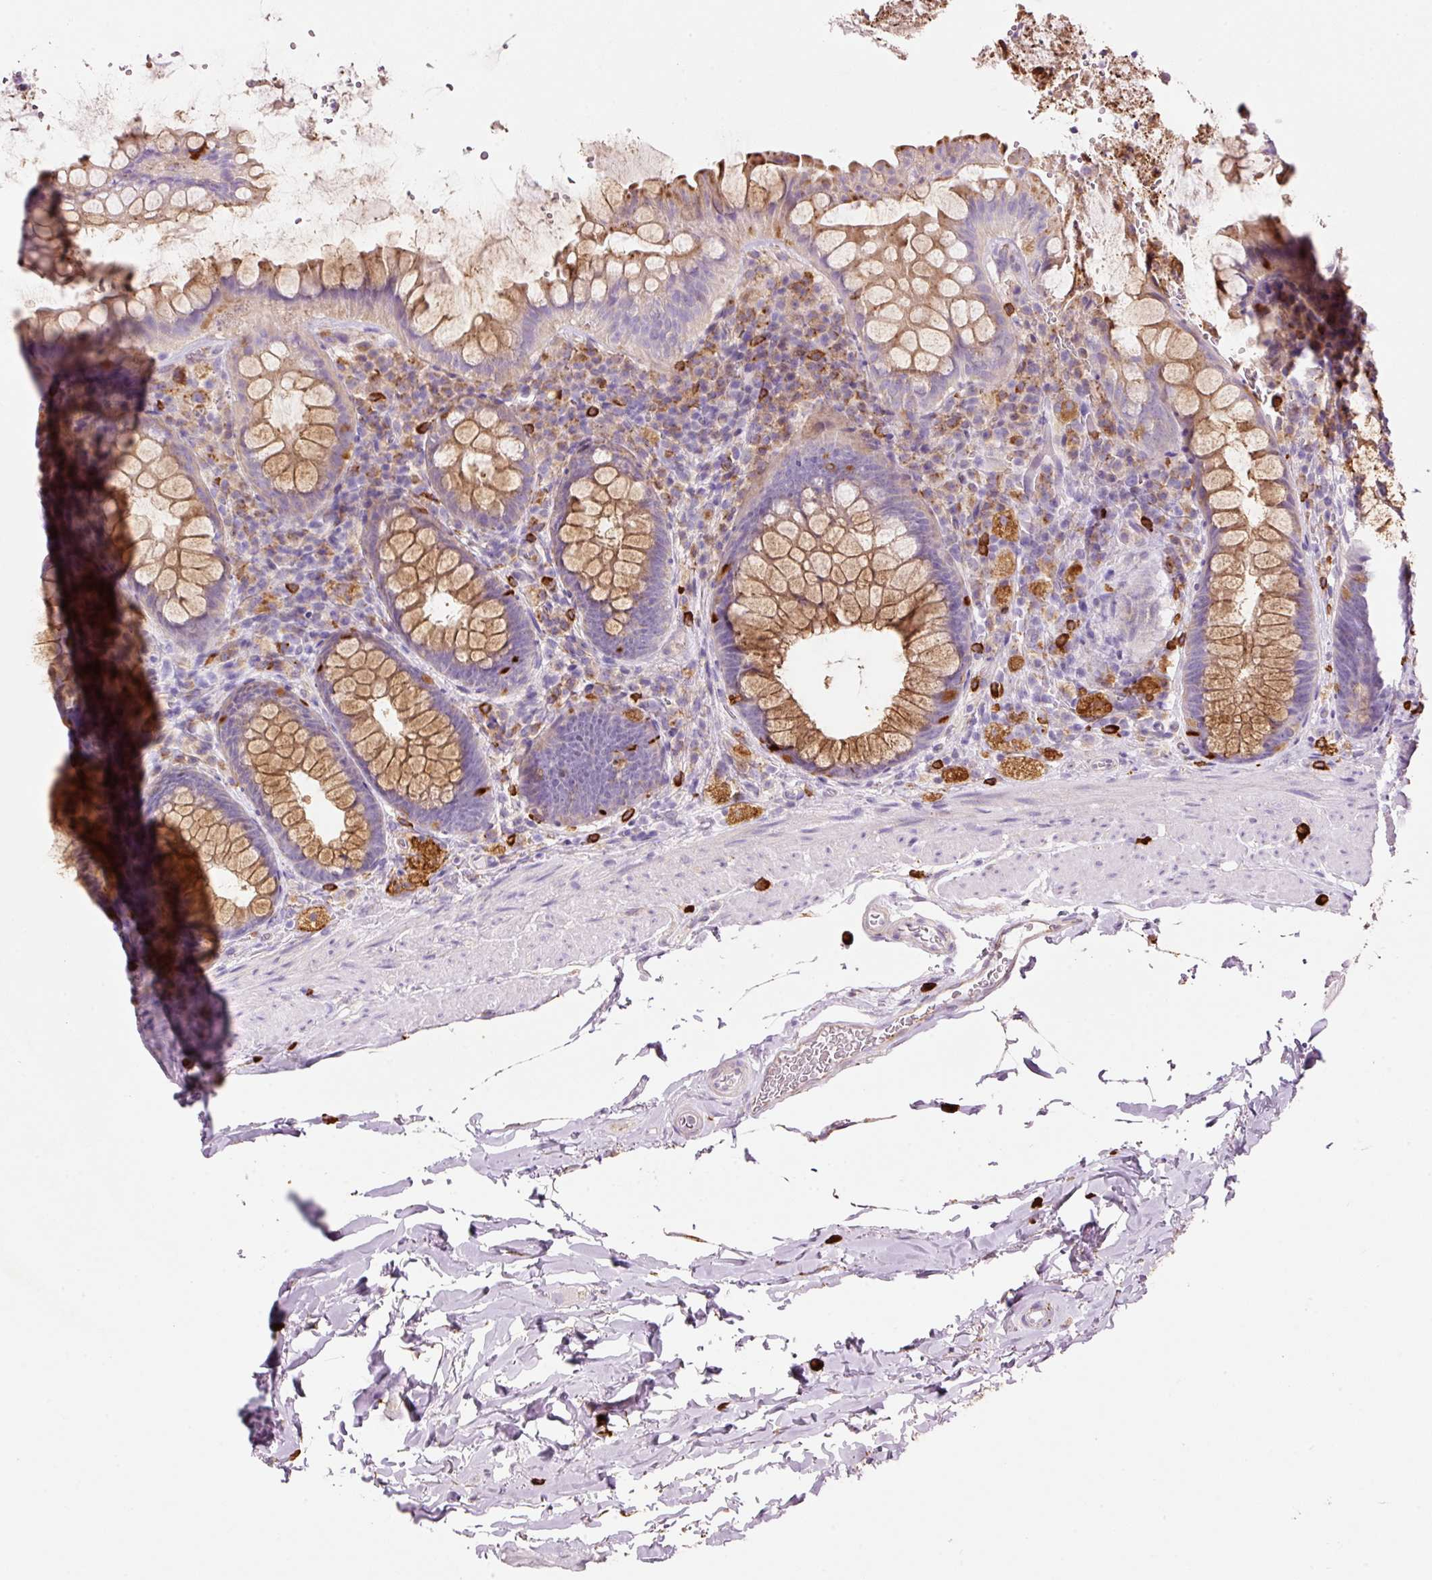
{"staining": {"intensity": "moderate", "quantity": "25%-75%", "location": "cytoplasmic/membranous"}, "tissue": "rectum", "cell_type": "Glandular cells", "image_type": "normal", "snomed": [{"axis": "morphology", "description": "Normal tissue, NOS"}, {"axis": "topography", "description": "Rectum"}], "caption": "This is a histology image of immunohistochemistry staining of benign rectum, which shows moderate staining in the cytoplasmic/membranous of glandular cells.", "gene": "TMC8", "patient": {"sex": "female", "age": 69}}